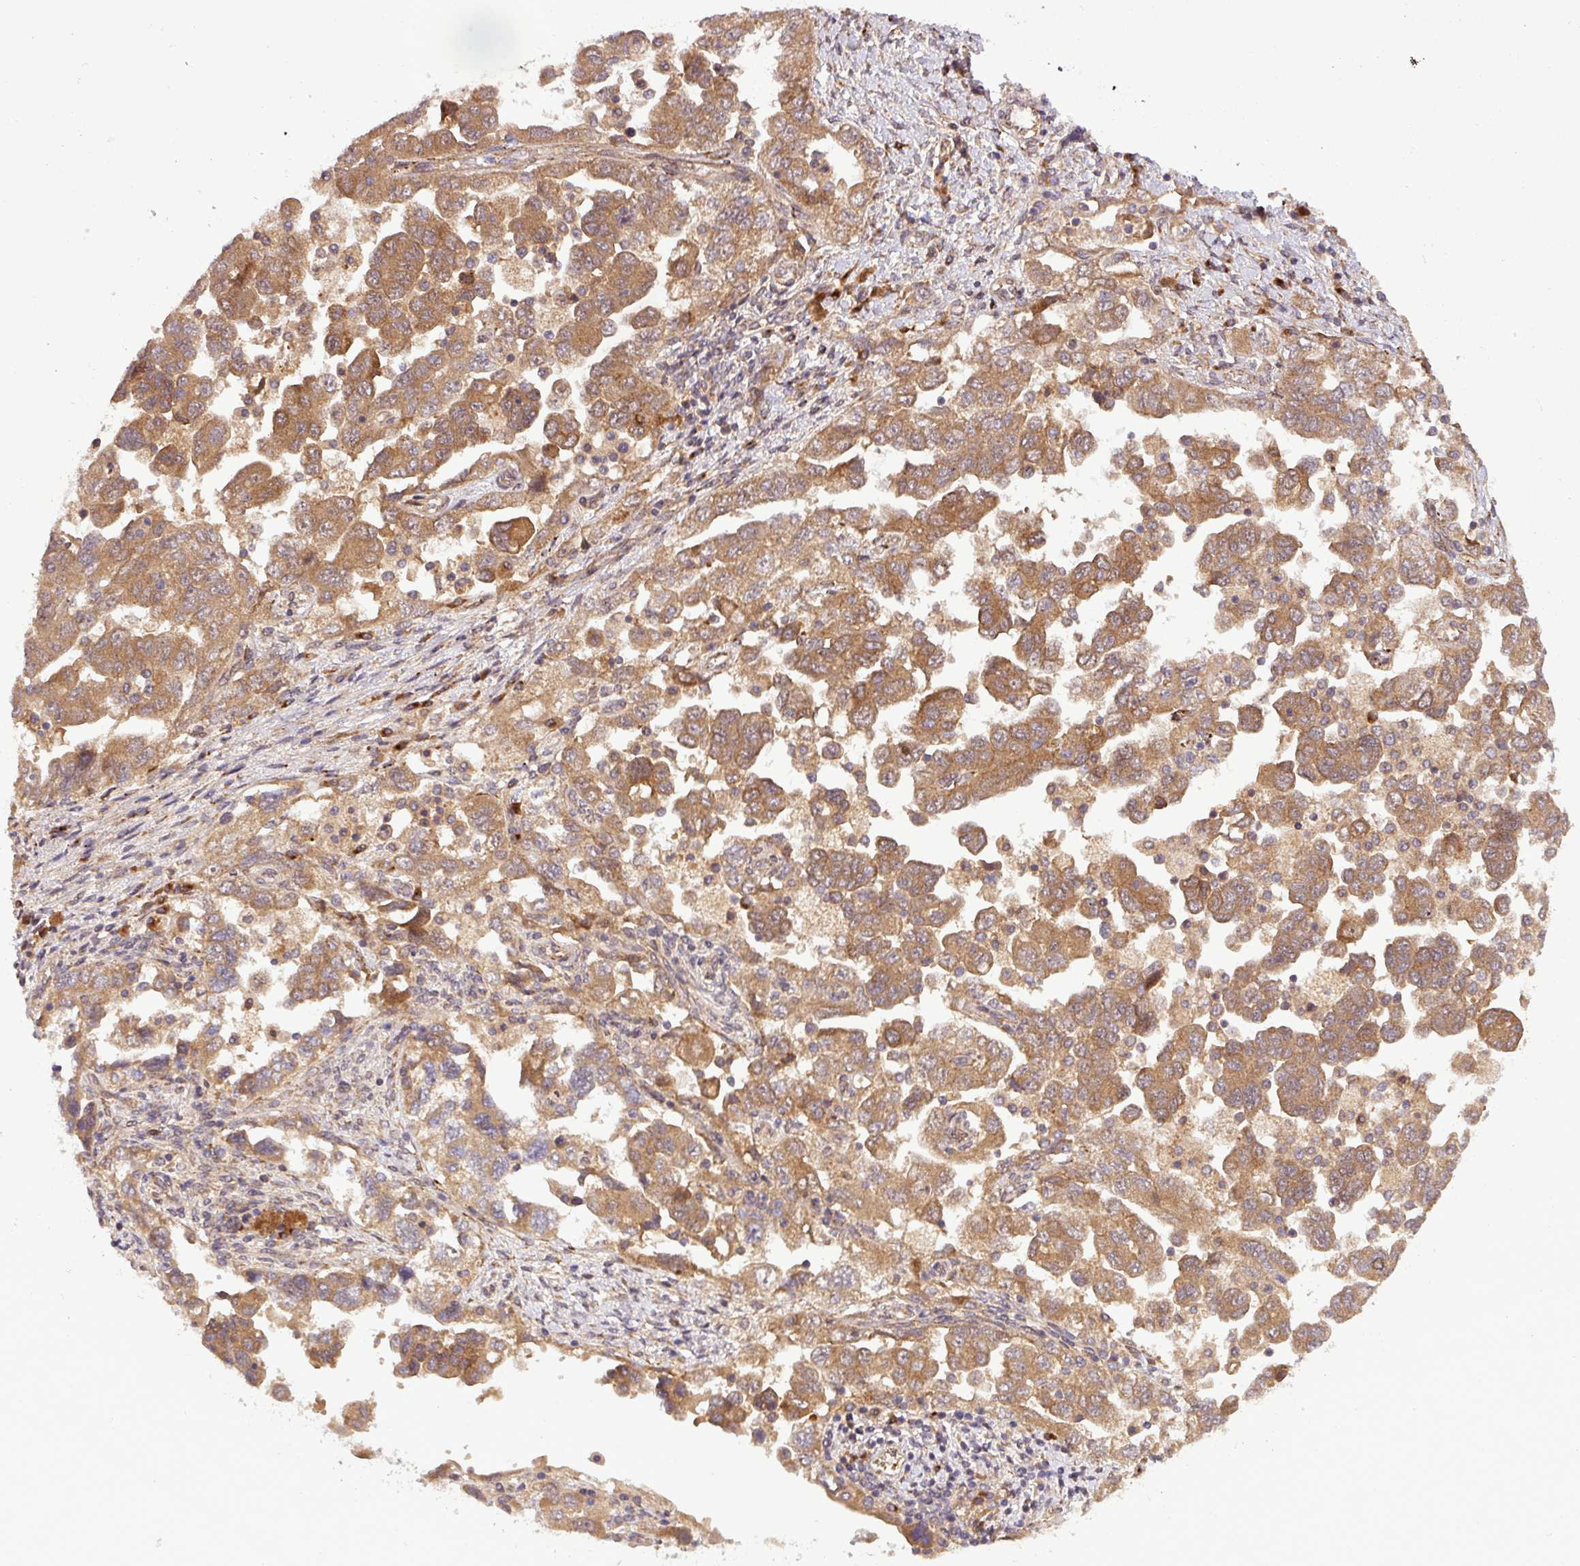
{"staining": {"intensity": "moderate", "quantity": ">75%", "location": "cytoplasmic/membranous"}, "tissue": "ovarian cancer", "cell_type": "Tumor cells", "image_type": "cancer", "snomed": [{"axis": "morphology", "description": "Carcinoma, NOS"}, {"axis": "morphology", "description": "Cystadenocarcinoma, serous, NOS"}, {"axis": "topography", "description": "Ovary"}], "caption": "Human ovarian cancer (carcinoma) stained with a brown dye demonstrates moderate cytoplasmic/membranous positive positivity in about >75% of tumor cells.", "gene": "ART1", "patient": {"sex": "female", "age": 69}}